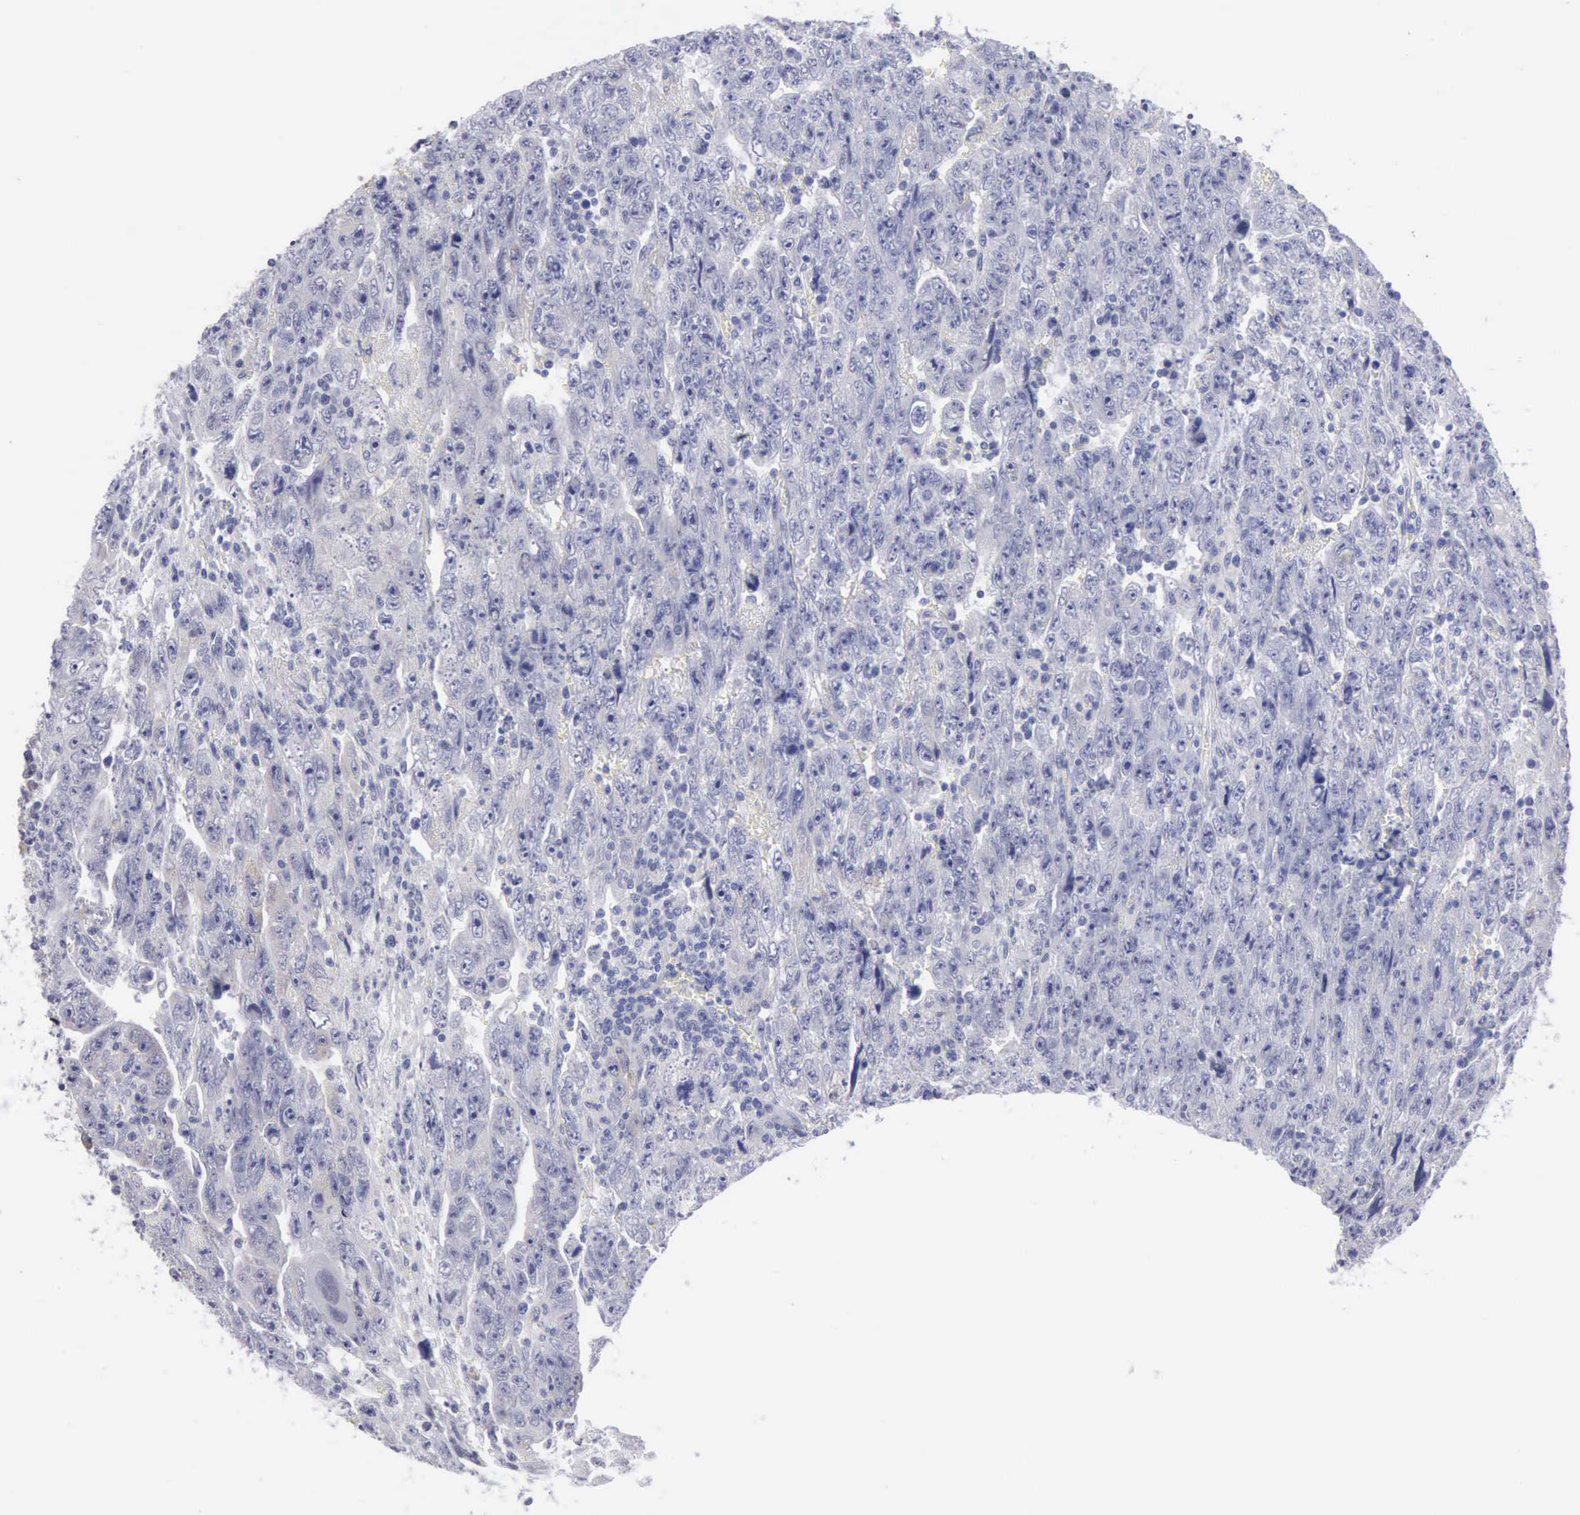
{"staining": {"intensity": "negative", "quantity": "none", "location": "none"}, "tissue": "testis cancer", "cell_type": "Tumor cells", "image_type": "cancer", "snomed": [{"axis": "morphology", "description": "Carcinoma, Embryonal, NOS"}, {"axis": "topography", "description": "Testis"}], "caption": "The image shows no staining of tumor cells in testis cancer. (DAB immunohistochemistry visualized using brightfield microscopy, high magnification).", "gene": "ANGEL1", "patient": {"sex": "male", "age": 28}}